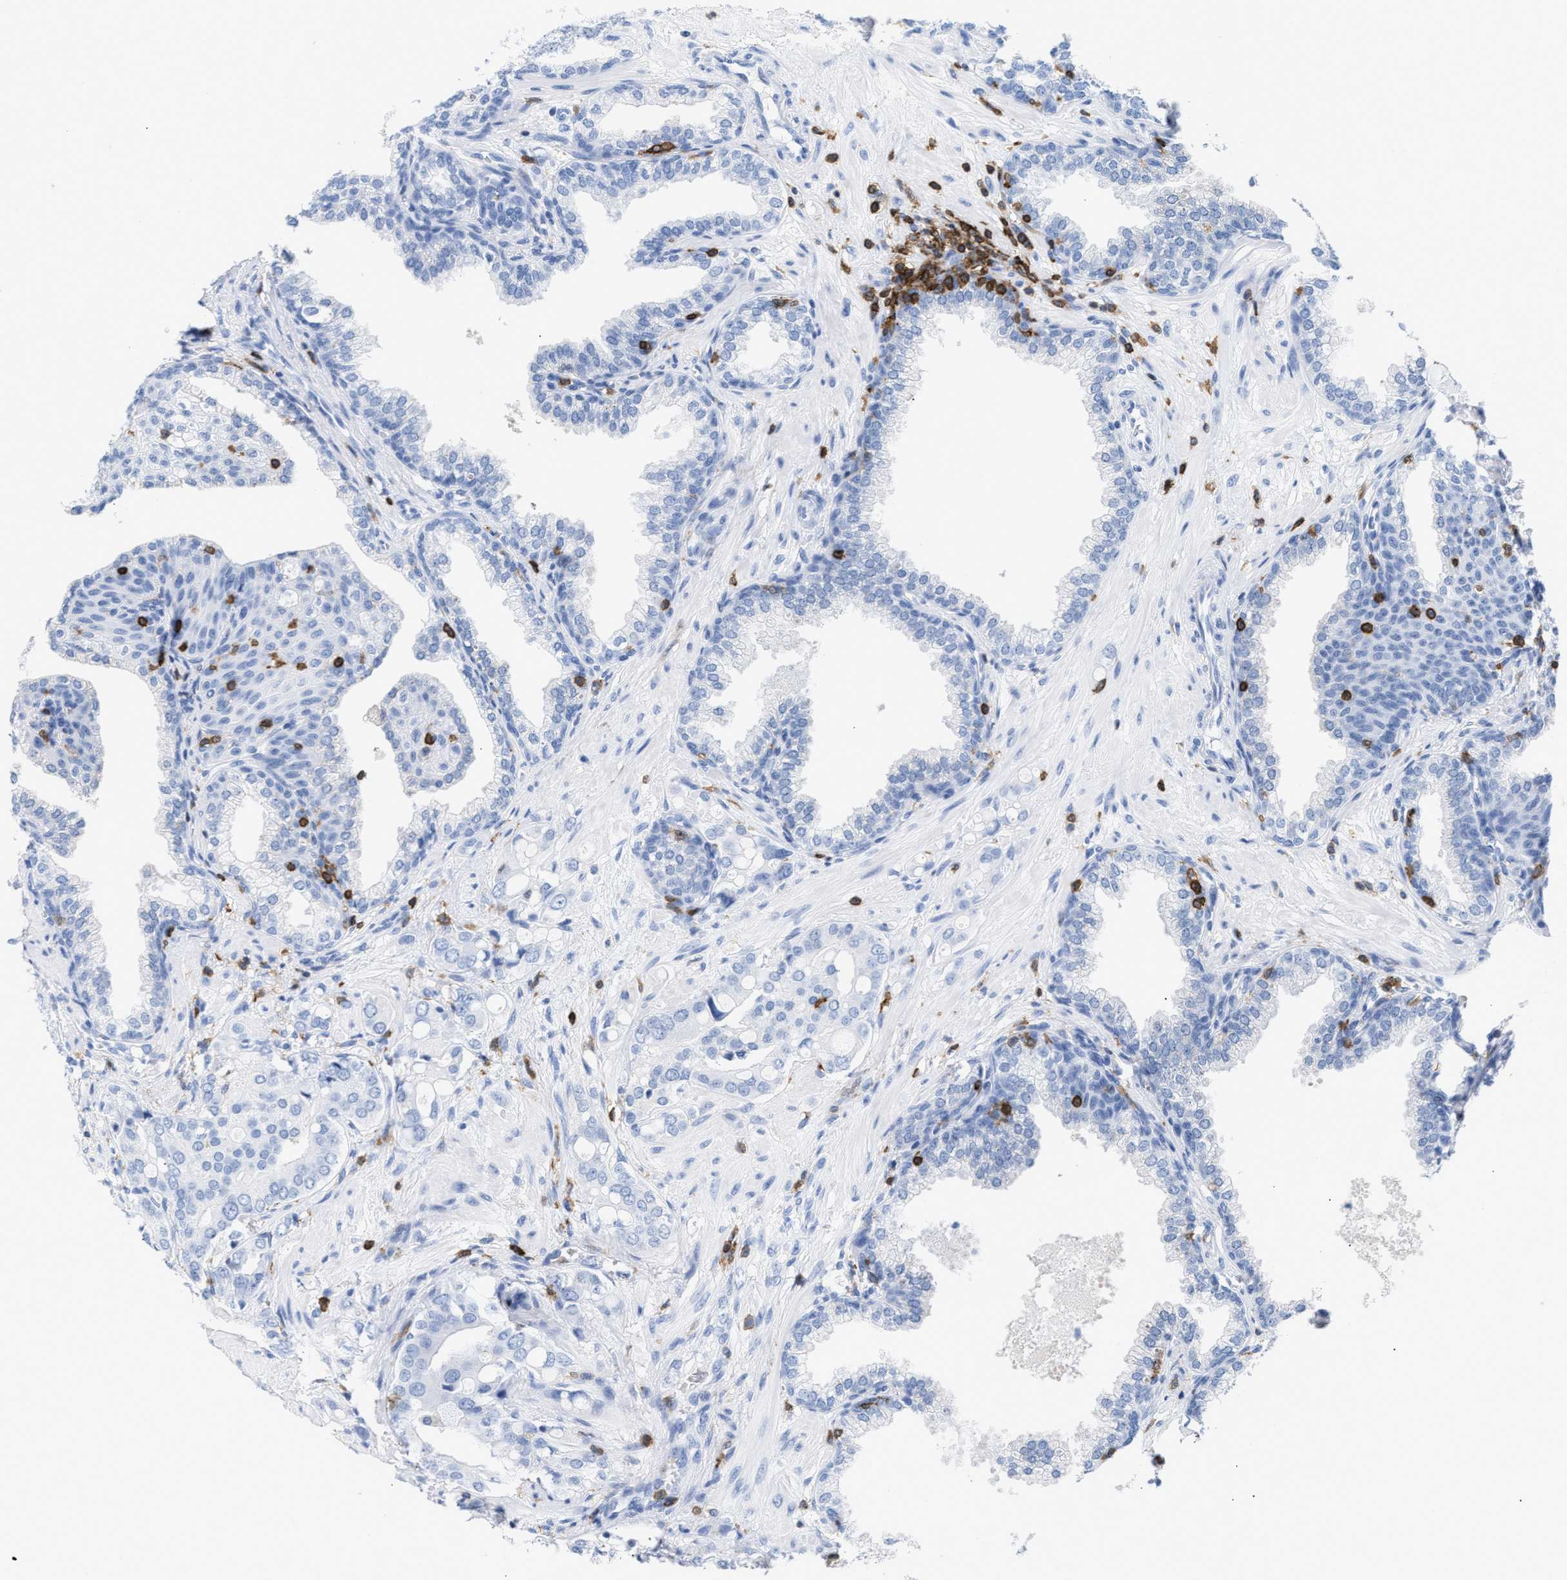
{"staining": {"intensity": "negative", "quantity": "none", "location": "none"}, "tissue": "prostate cancer", "cell_type": "Tumor cells", "image_type": "cancer", "snomed": [{"axis": "morphology", "description": "Adenocarcinoma, High grade"}, {"axis": "topography", "description": "Prostate"}], "caption": "Immunohistochemistry (IHC) micrograph of neoplastic tissue: prostate cancer (high-grade adenocarcinoma) stained with DAB (3,3'-diaminobenzidine) exhibits no significant protein expression in tumor cells. Brightfield microscopy of IHC stained with DAB (brown) and hematoxylin (blue), captured at high magnification.", "gene": "LCP1", "patient": {"sex": "male", "age": 52}}